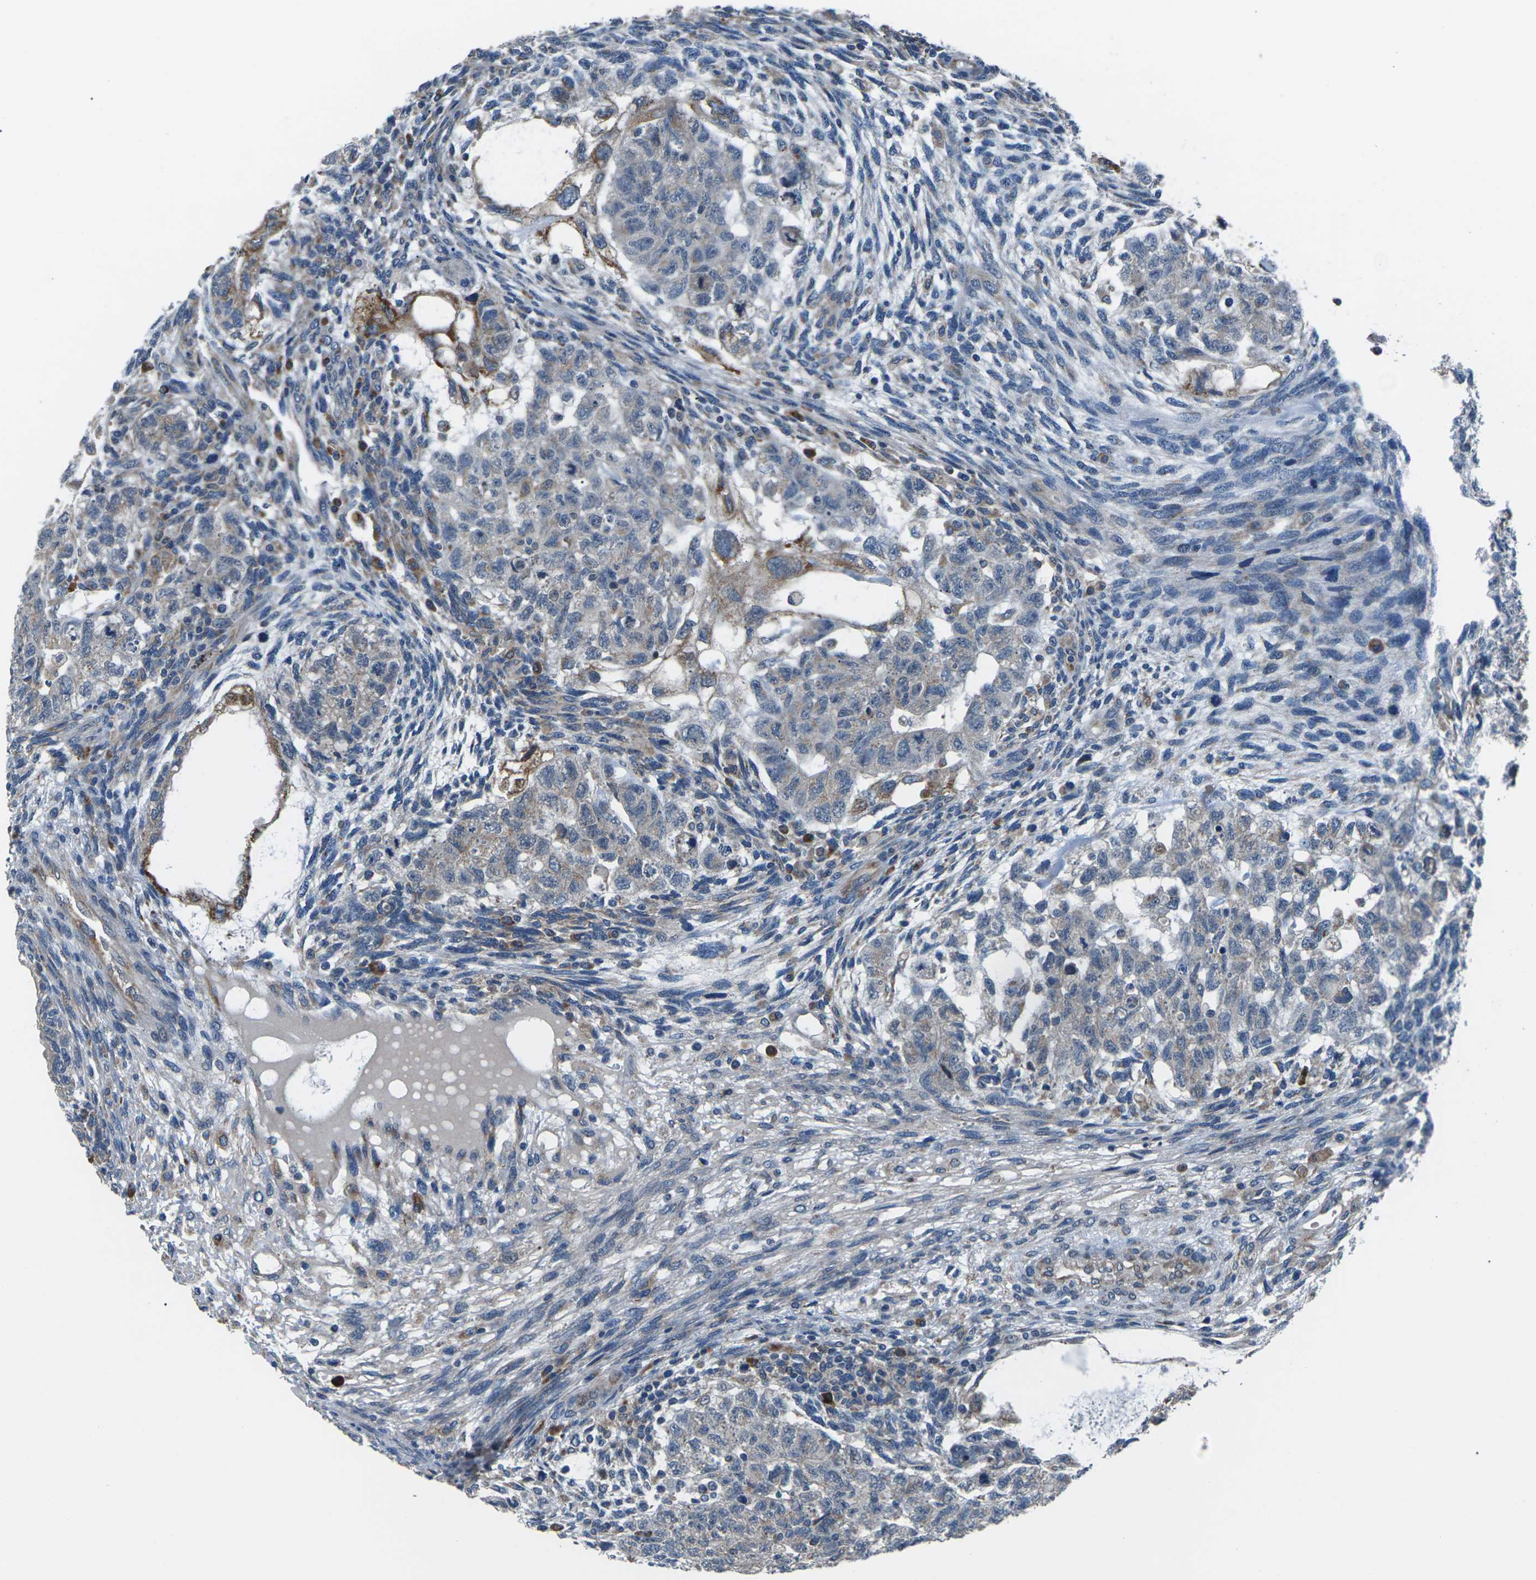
{"staining": {"intensity": "moderate", "quantity": "<25%", "location": "cytoplasmic/membranous"}, "tissue": "testis cancer", "cell_type": "Tumor cells", "image_type": "cancer", "snomed": [{"axis": "morphology", "description": "Normal tissue, NOS"}, {"axis": "morphology", "description": "Carcinoma, Embryonal, NOS"}, {"axis": "topography", "description": "Testis"}], "caption": "Immunohistochemical staining of embryonal carcinoma (testis) demonstrates moderate cytoplasmic/membranous protein positivity in approximately <25% of tumor cells. The protein is shown in brown color, while the nuclei are stained blue.", "gene": "GABRP", "patient": {"sex": "male", "age": 36}}